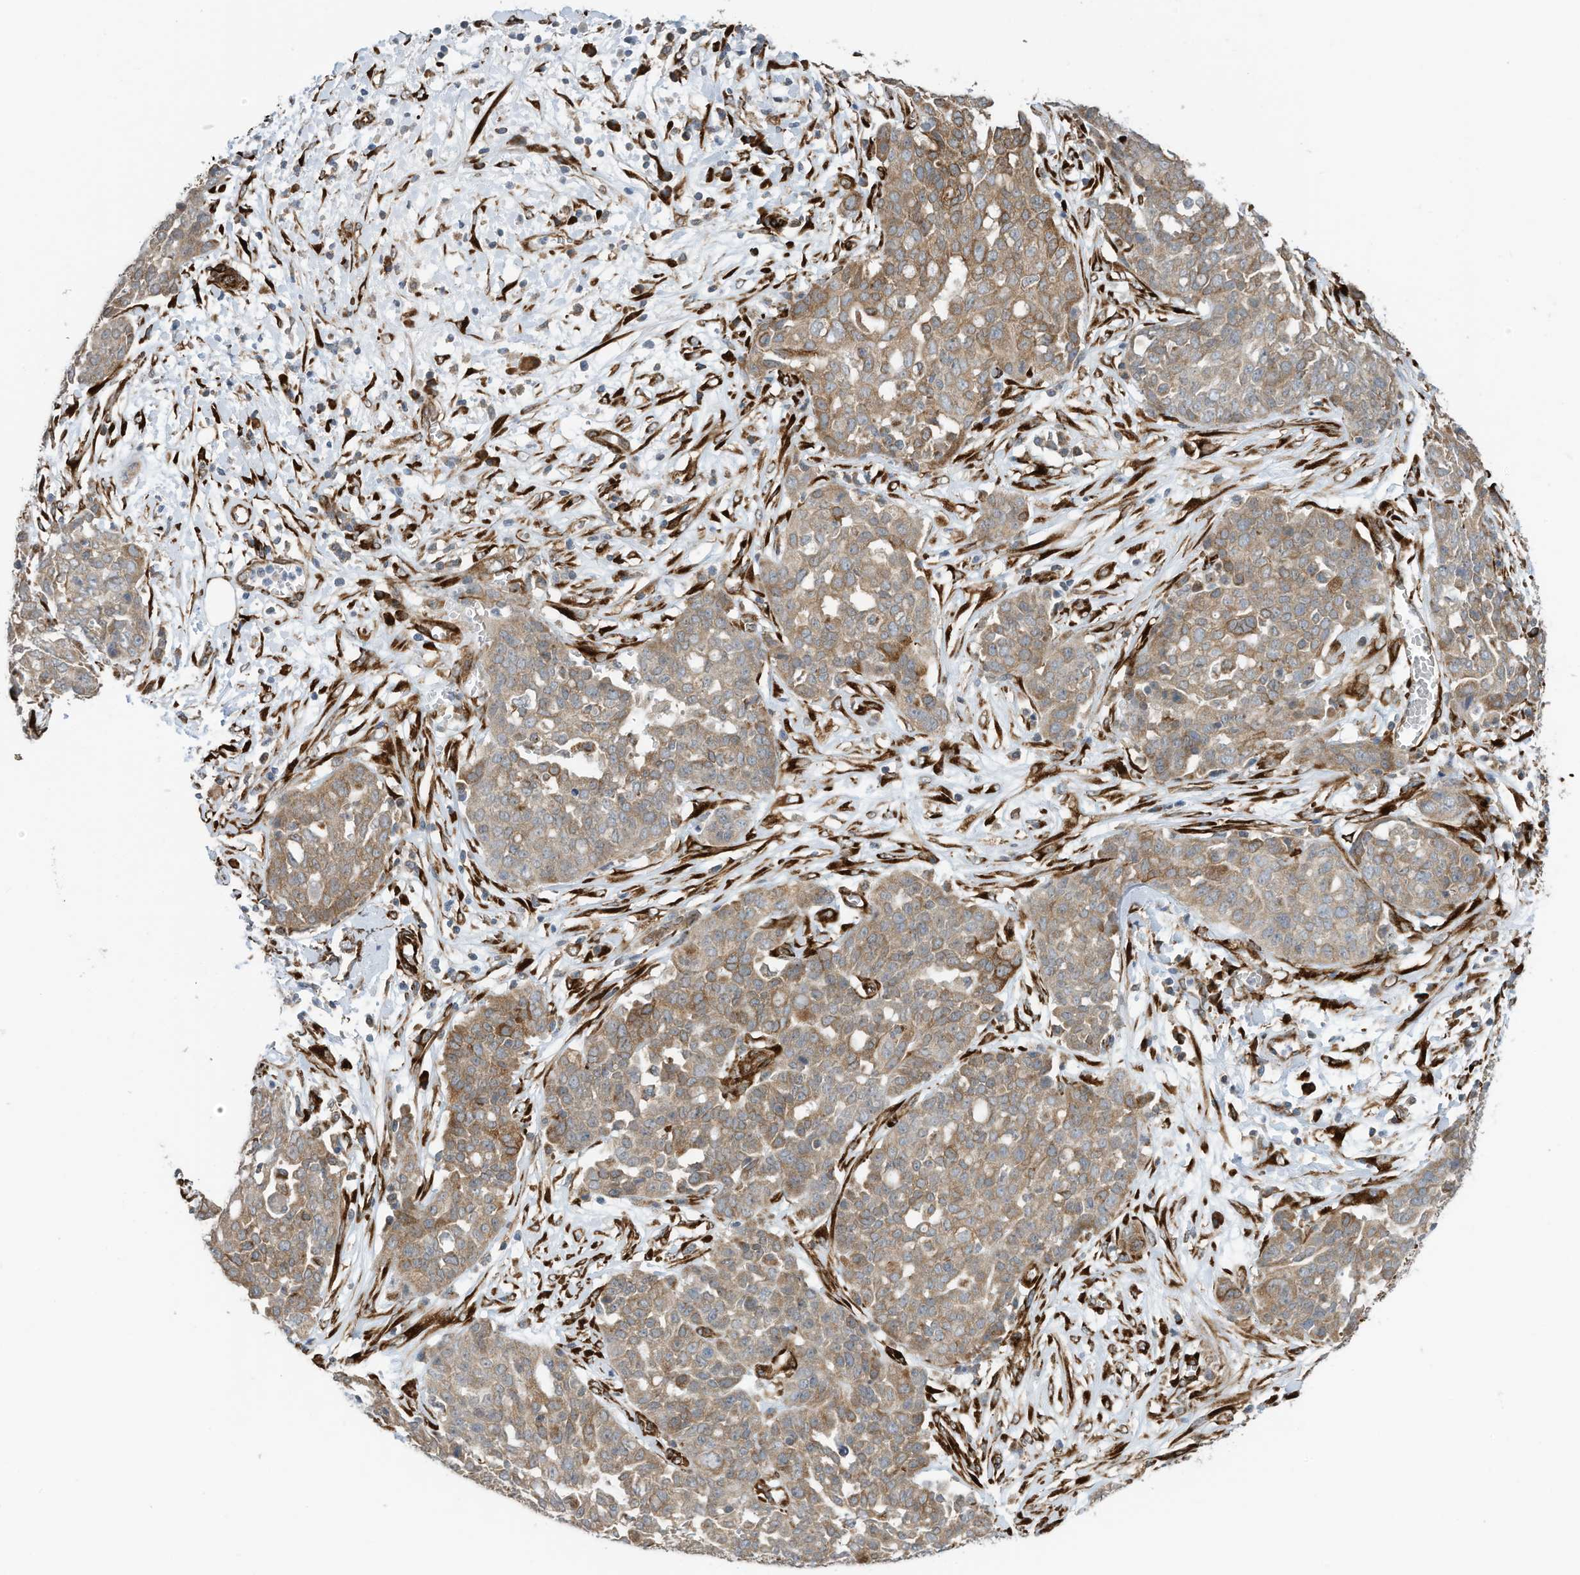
{"staining": {"intensity": "moderate", "quantity": ">75%", "location": "cytoplasmic/membranous"}, "tissue": "ovarian cancer", "cell_type": "Tumor cells", "image_type": "cancer", "snomed": [{"axis": "morphology", "description": "Cystadenocarcinoma, serous, NOS"}, {"axis": "topography", "description": "Soft tissue"}, {"axis": "topography", "description": "Ovary"}], "caption": "Moderate cytoplasmic/membranous protein staining is seen in approximately >75% of tumor cells in ovarian serous cystadenocarcinoma.", "gene": "ZBTB45", "patient": {"sex": "female", "age": 57}}